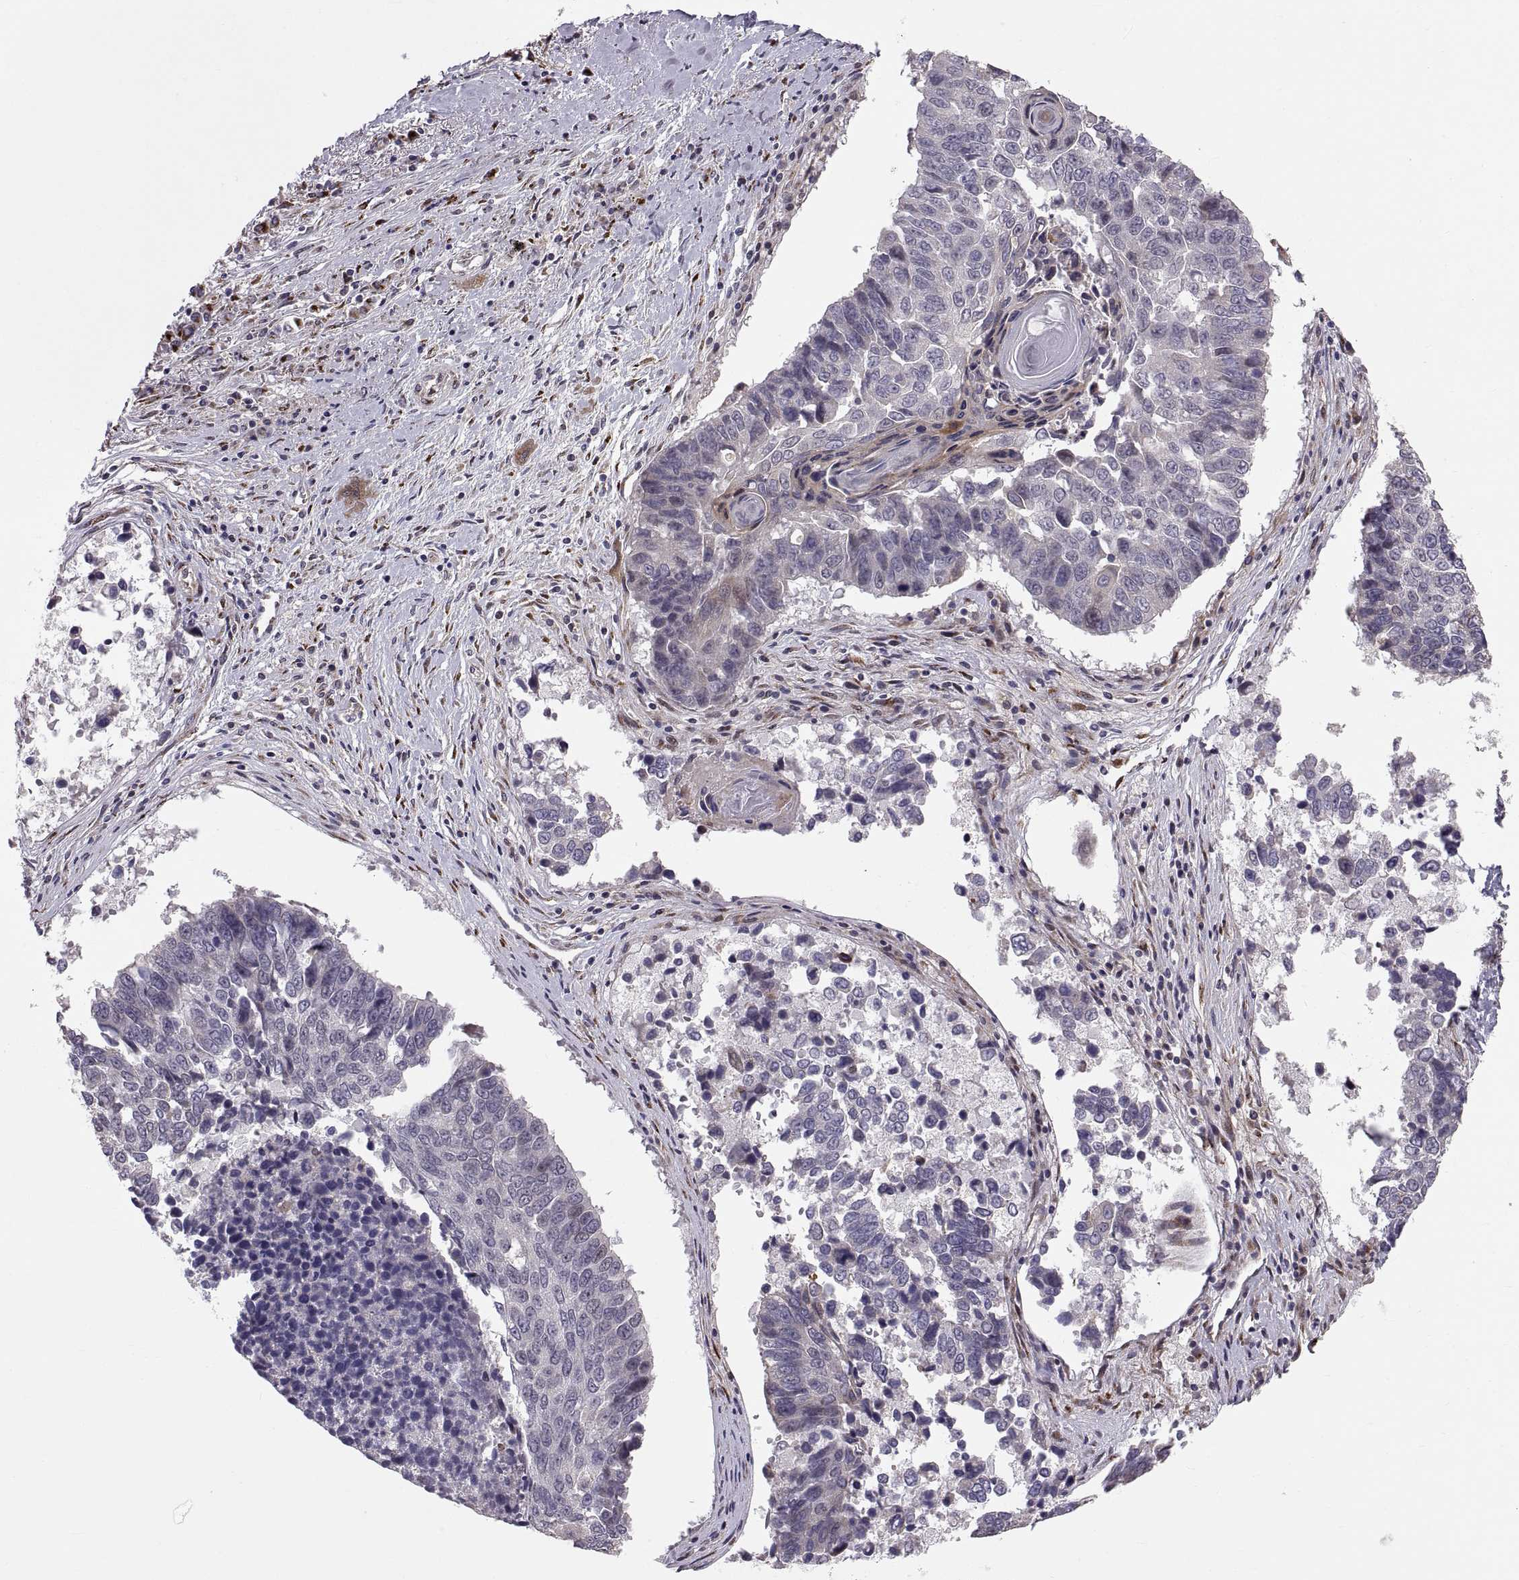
{"staining": {"intensity": "negative", "quantity": "none", "location": "none"}, "tissue": "lung cancer", "cell_type": "Tumor cells", "image_type": "cancer", "snomed": [{"axis": "morphology", "description": "Squamous cell carcinoma, NOS"}, {"axis": "topography", "description": "Lung"}], "caption": "A high-resolution micrograph shows IHC staining of lung squamous cell carcinoma, which shows no significant expression in tumor cells.", "gene": "TESC", "patient": {"sex": "male", "age": 73}}